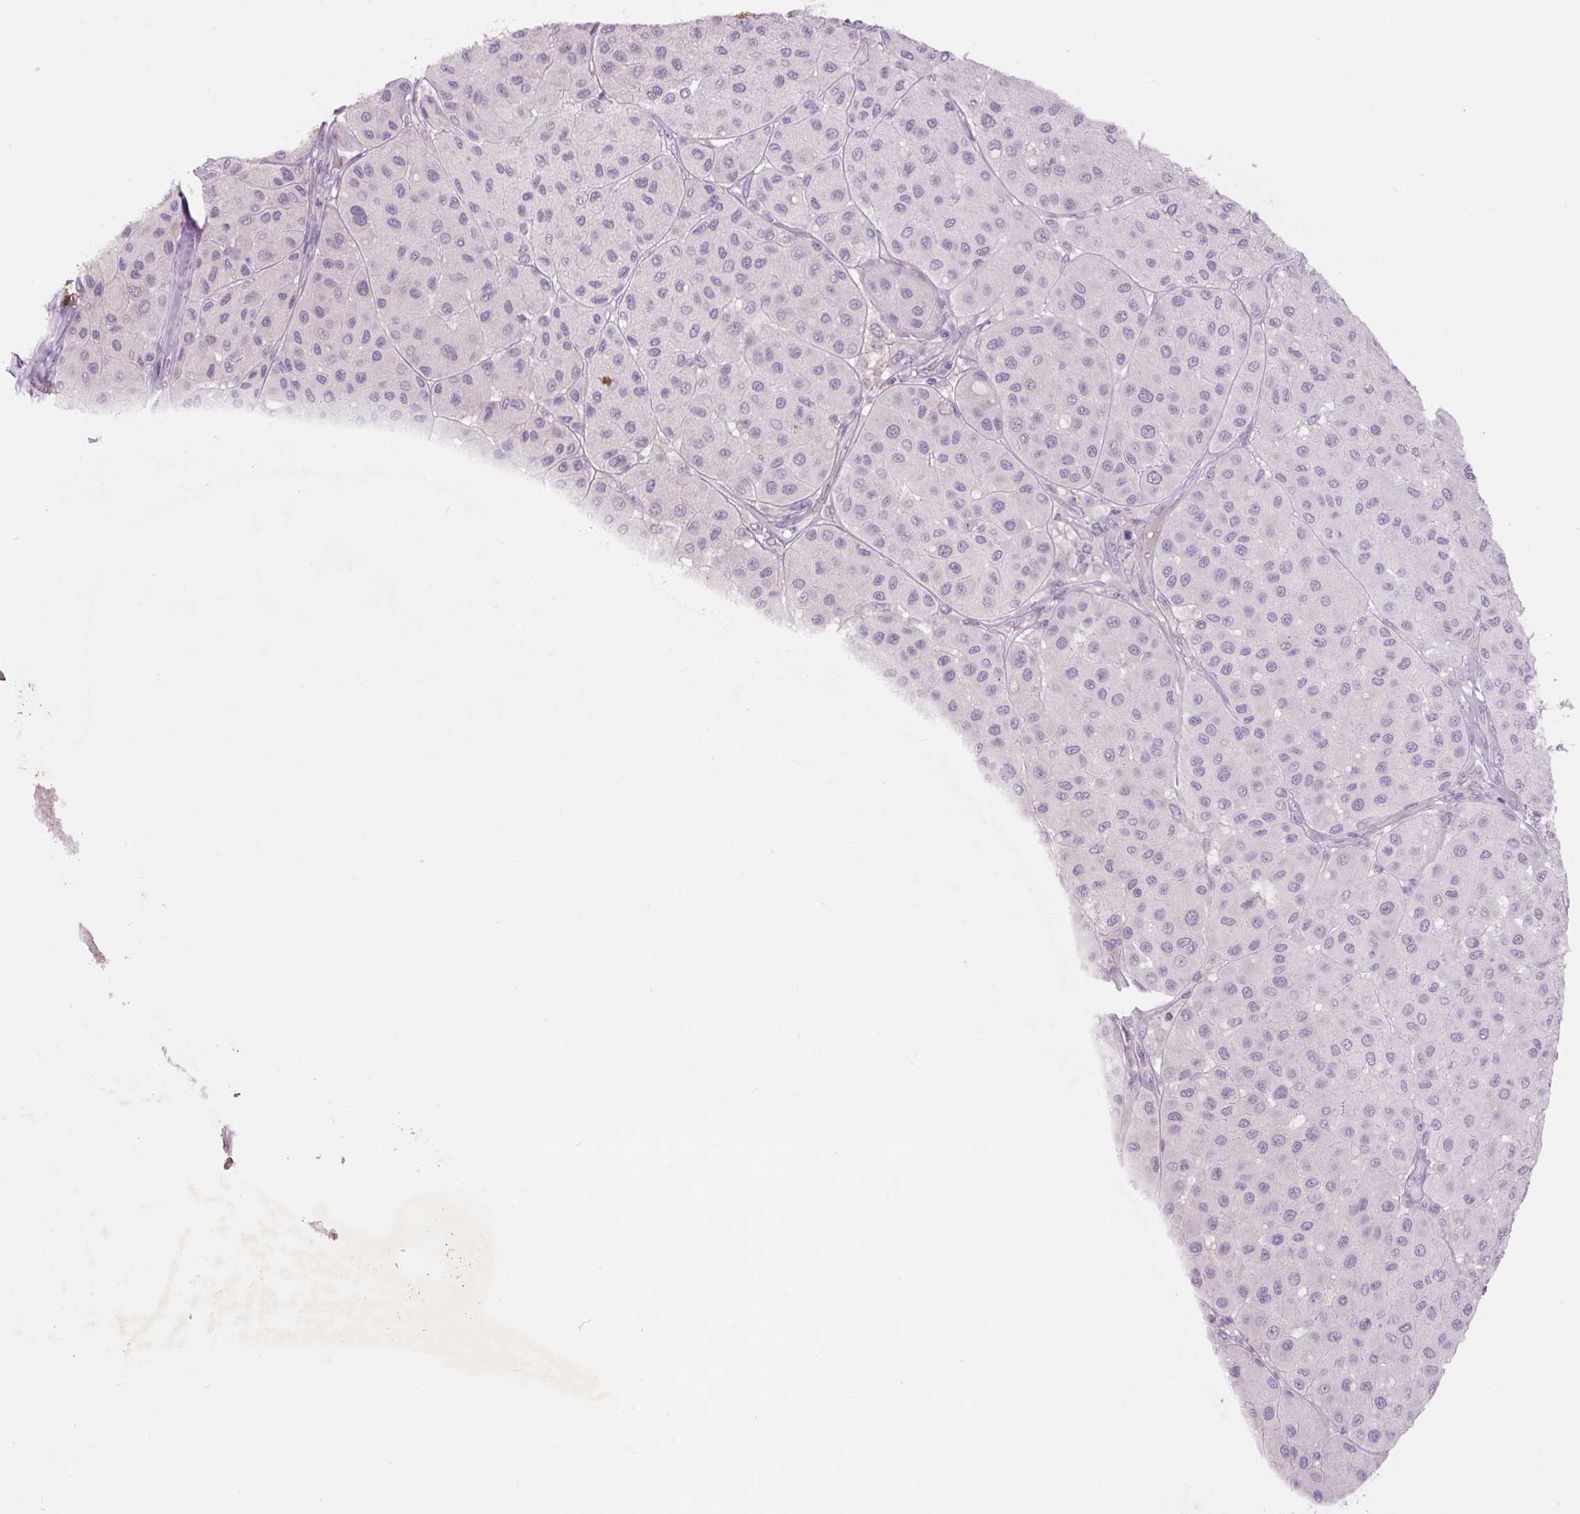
{"staining": {"intensity": "negative", "quantity": "none", "location": "none"}, "tissue": "melanoma", "cell_type": "Tumor cells", "image_type": "cancer", "snomed": [{"axis": "morphology", "description": "Malignant melanoma, Metastatic site"}, {"axis": "topography", "description": "Smooth muscle"}], "caption": "A photomicrograph of human malignant melanoma (metastatic site) is negative for staining in tumor cells.", "gene": "TMEM100", "patient": {"sex": "male", "age": 41}}